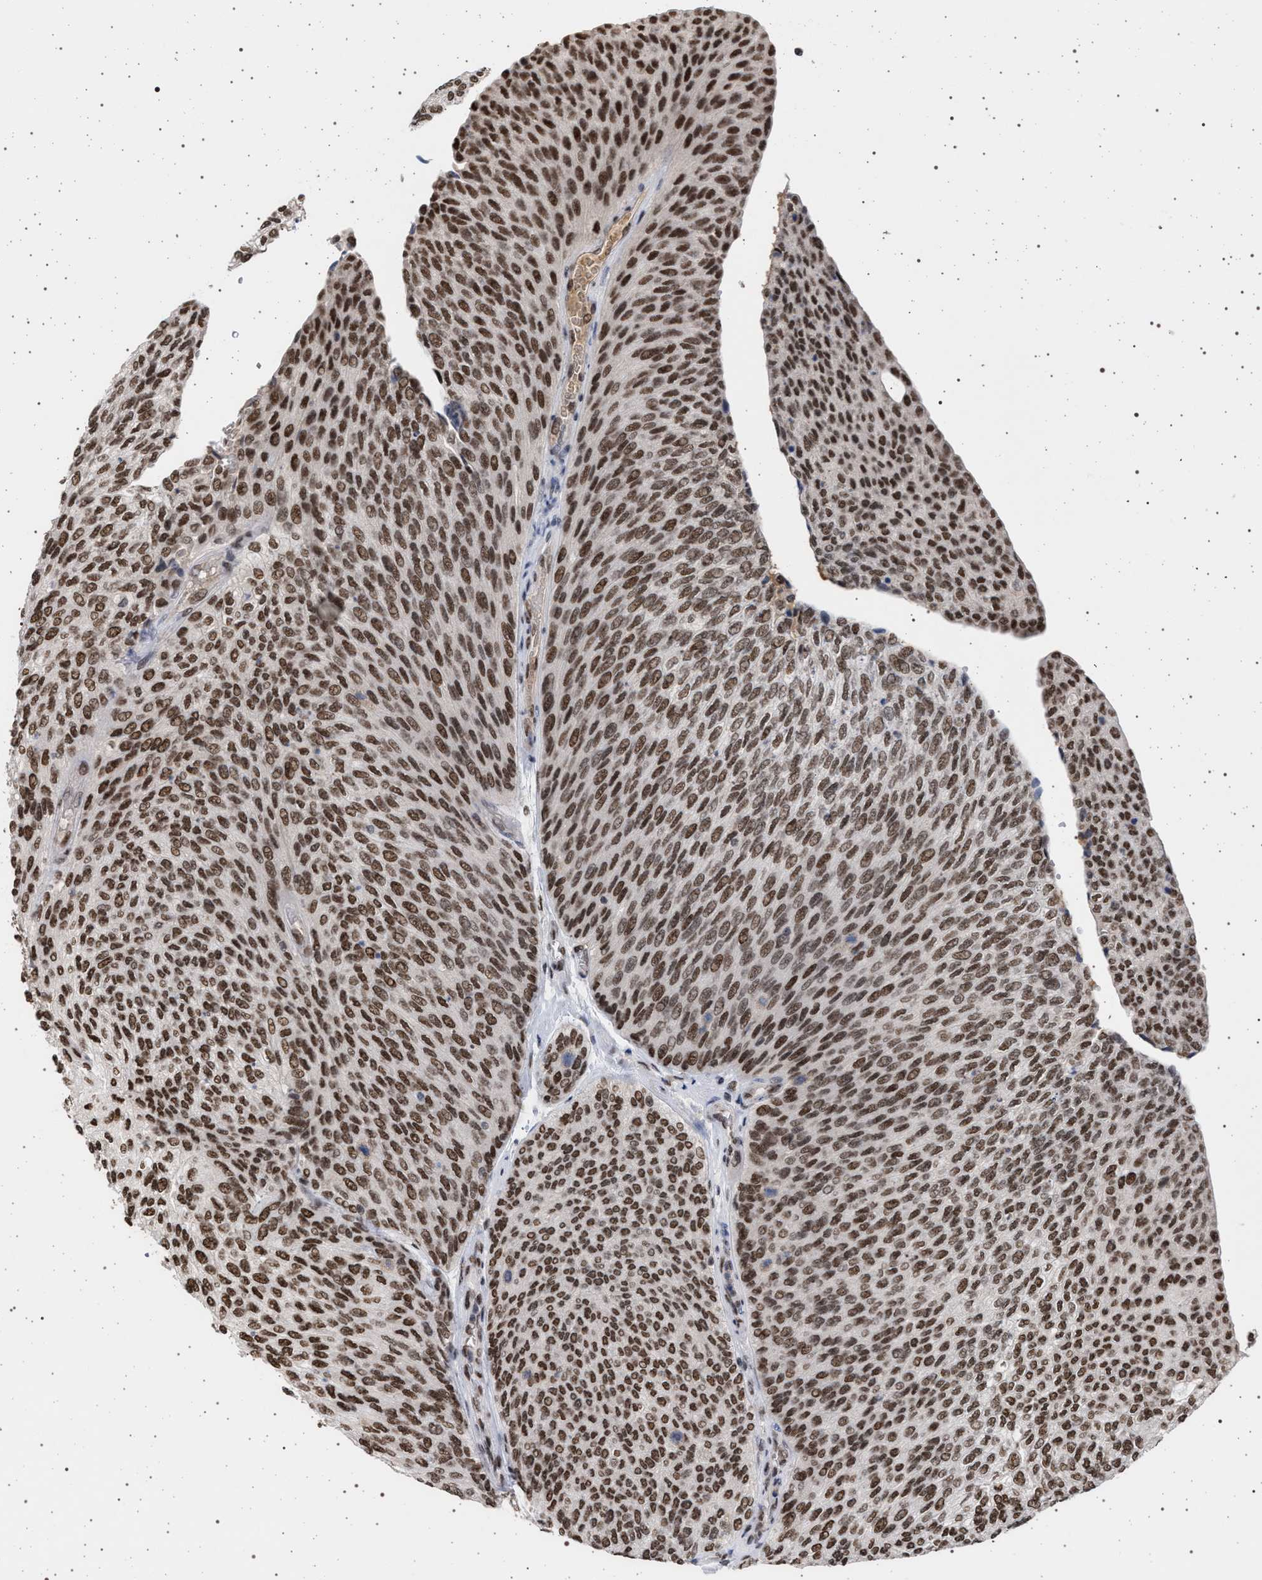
{"staining": {"intensity": "strong", "quantity": ">75%", "location": "nuclear"}, "tissue": "urothelial cancer", "cell_type": "Tumor cells", "image_type": "cancer", "snomed": [{"axis": "morphology", "description": "Urothelial carcinoma, Low grade"}, {"axis": "topography", "description": "Urinary bladder"}], "caption": "Human urothelial cancer stained with a protein marker demonstrates strong staining in tumor cells.", "gene": "PHF12", "patient": {"sex": "female", "age": 79}}